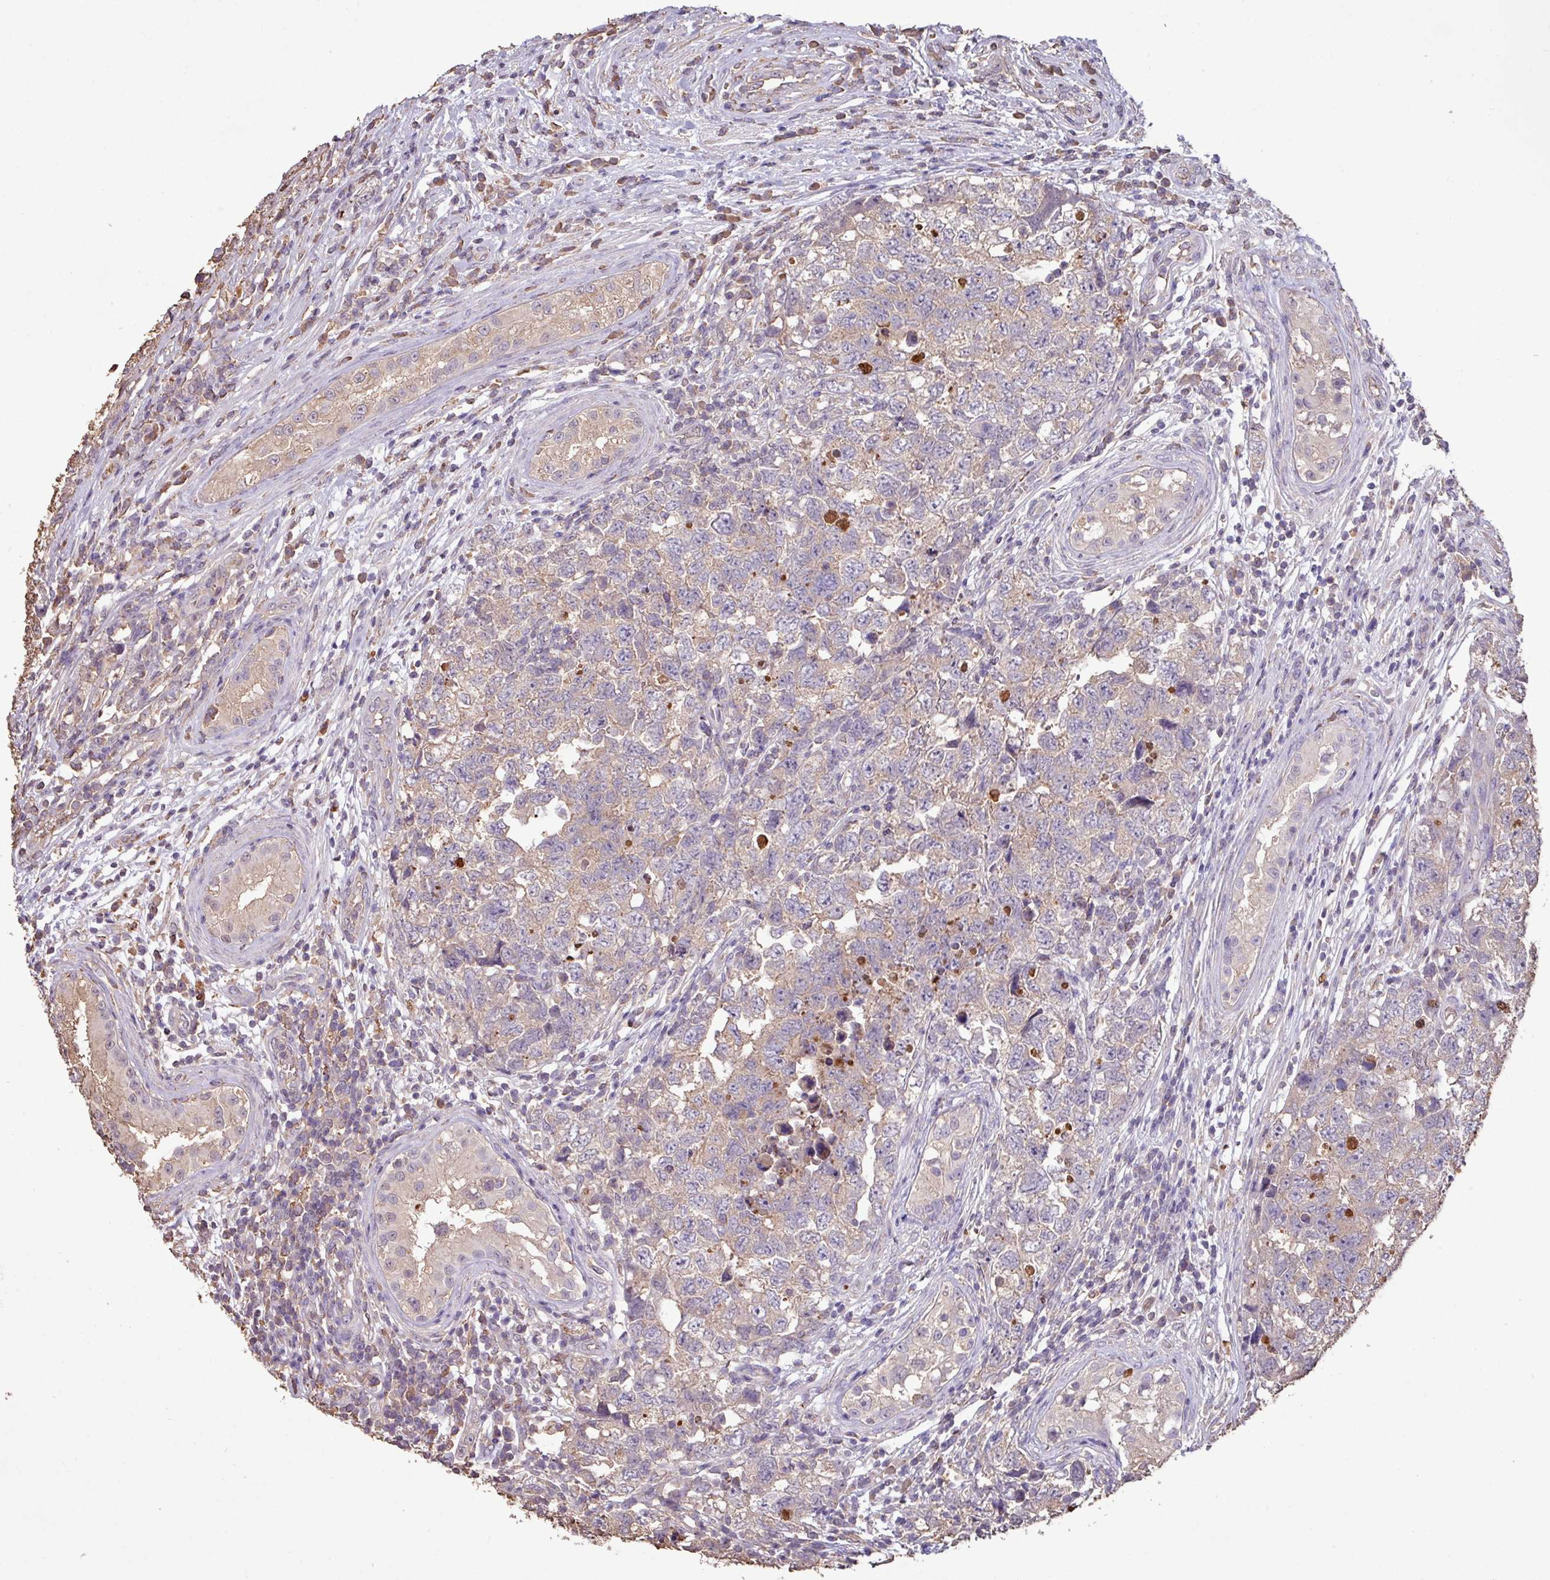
{"staining": {"intensity": "weak", "quantity": "<25%", "location": "cytoplasmic/membranous"}, "tissue": "testis cancer", "cell_type": "Tumor cells", "image_type": "cancer", "snomed": [{"axis": "morphology", "description": "Carcinoma, Embryonal, NOS"}, {"axis": "topography", "description": "Testis"}], "caption": "Tumor cells are negative for protein expression in human testis embryonal carcinoma.", "gene": "CAMK2B", "patient": {"sex": "male", "age": 22}}